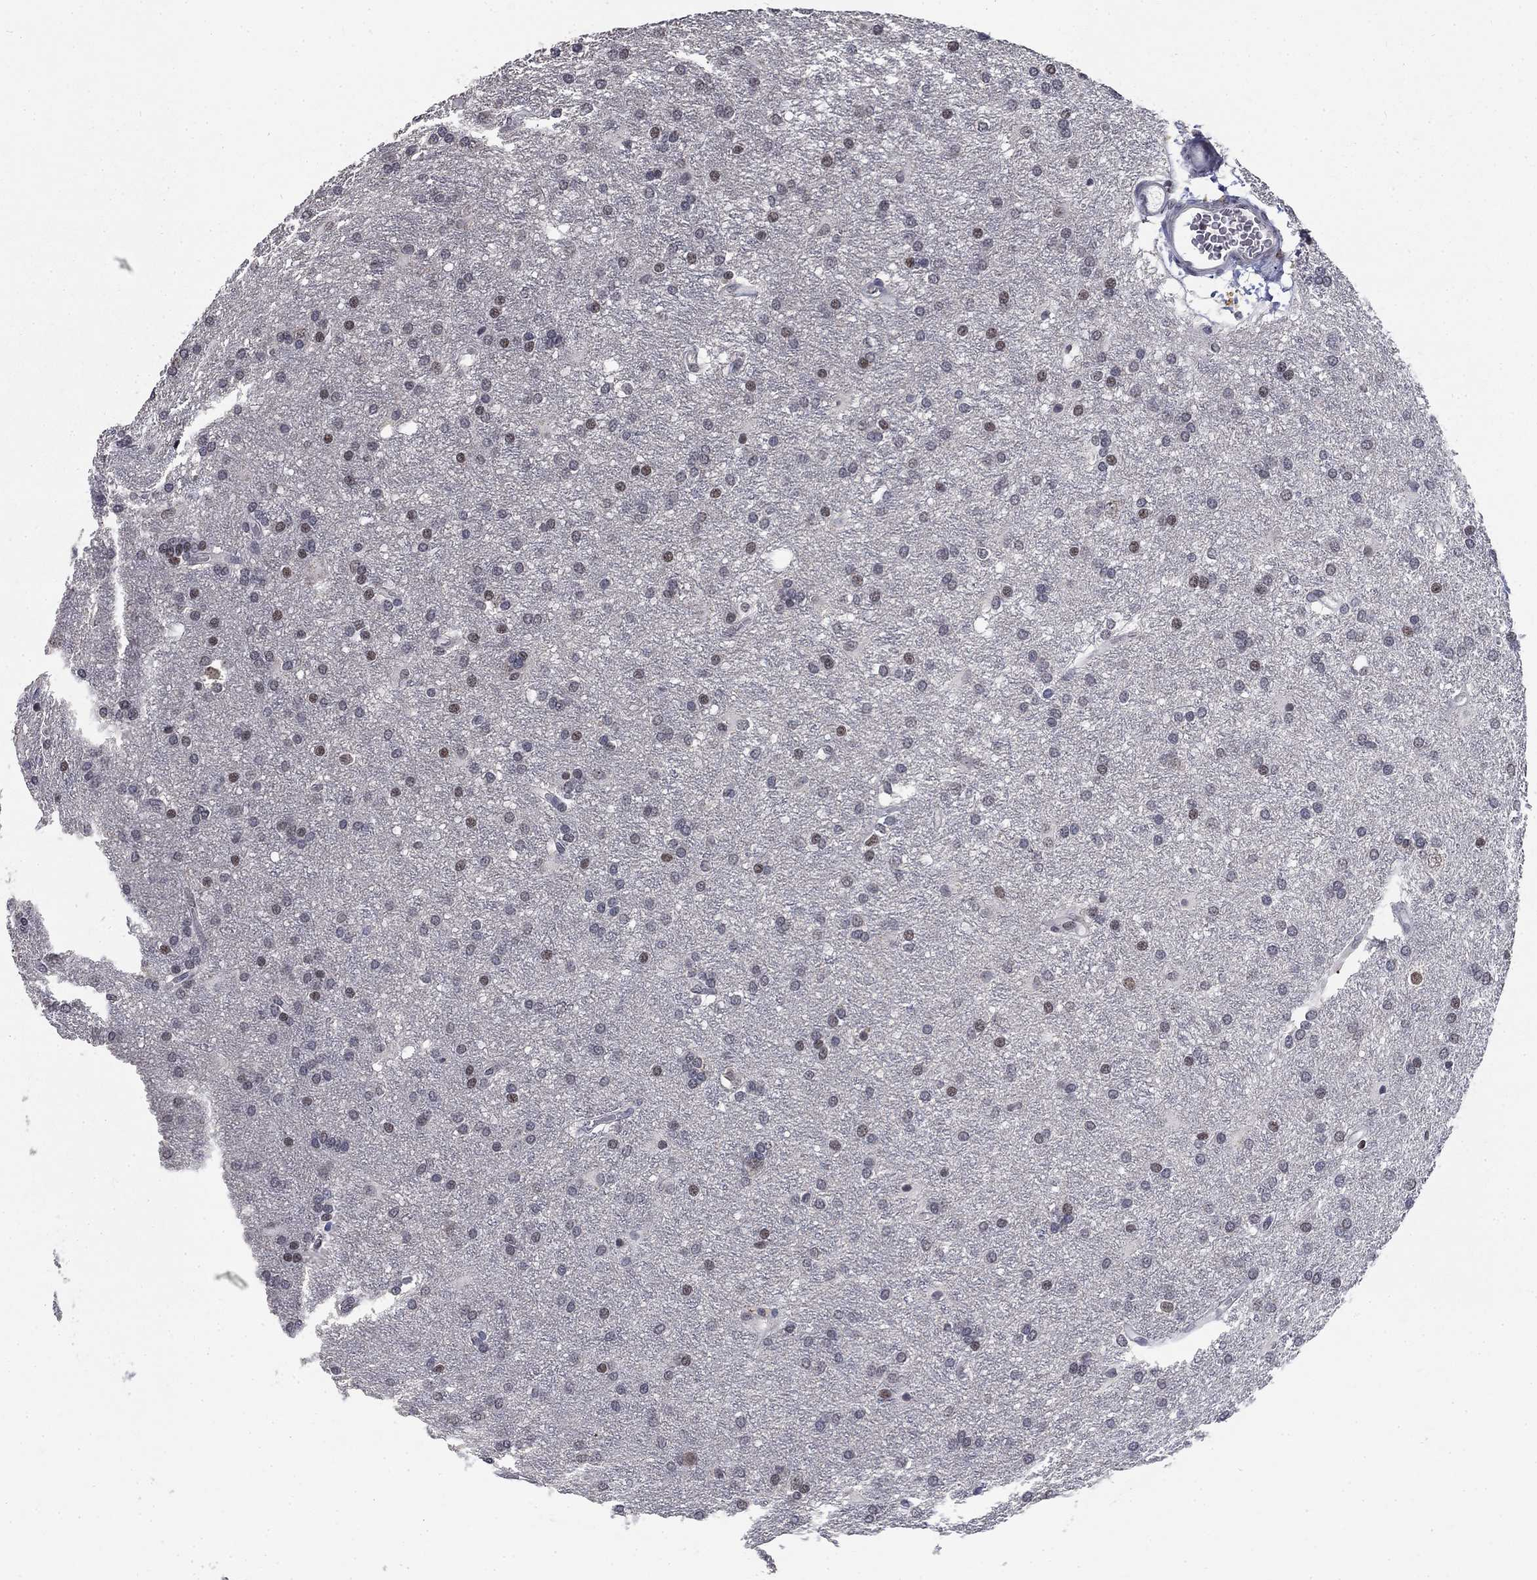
{"staining": {"intensity": "negative", "quantity": "none", "location": "none"}, "tissue": "glioma", "cell_type": "Tumor cells", "image_type": "cancer", "snomed": [{"axis": "morphology", "description": "Glioma, malignant, Low grade"}, {"axis": "topography", "description": "Brain"}], "caption": "Micrograph shows no significant protein staining in tumor cells of glioma.", "gene": "SPATA33", "patient": {"sex": "female", "age": 32}}